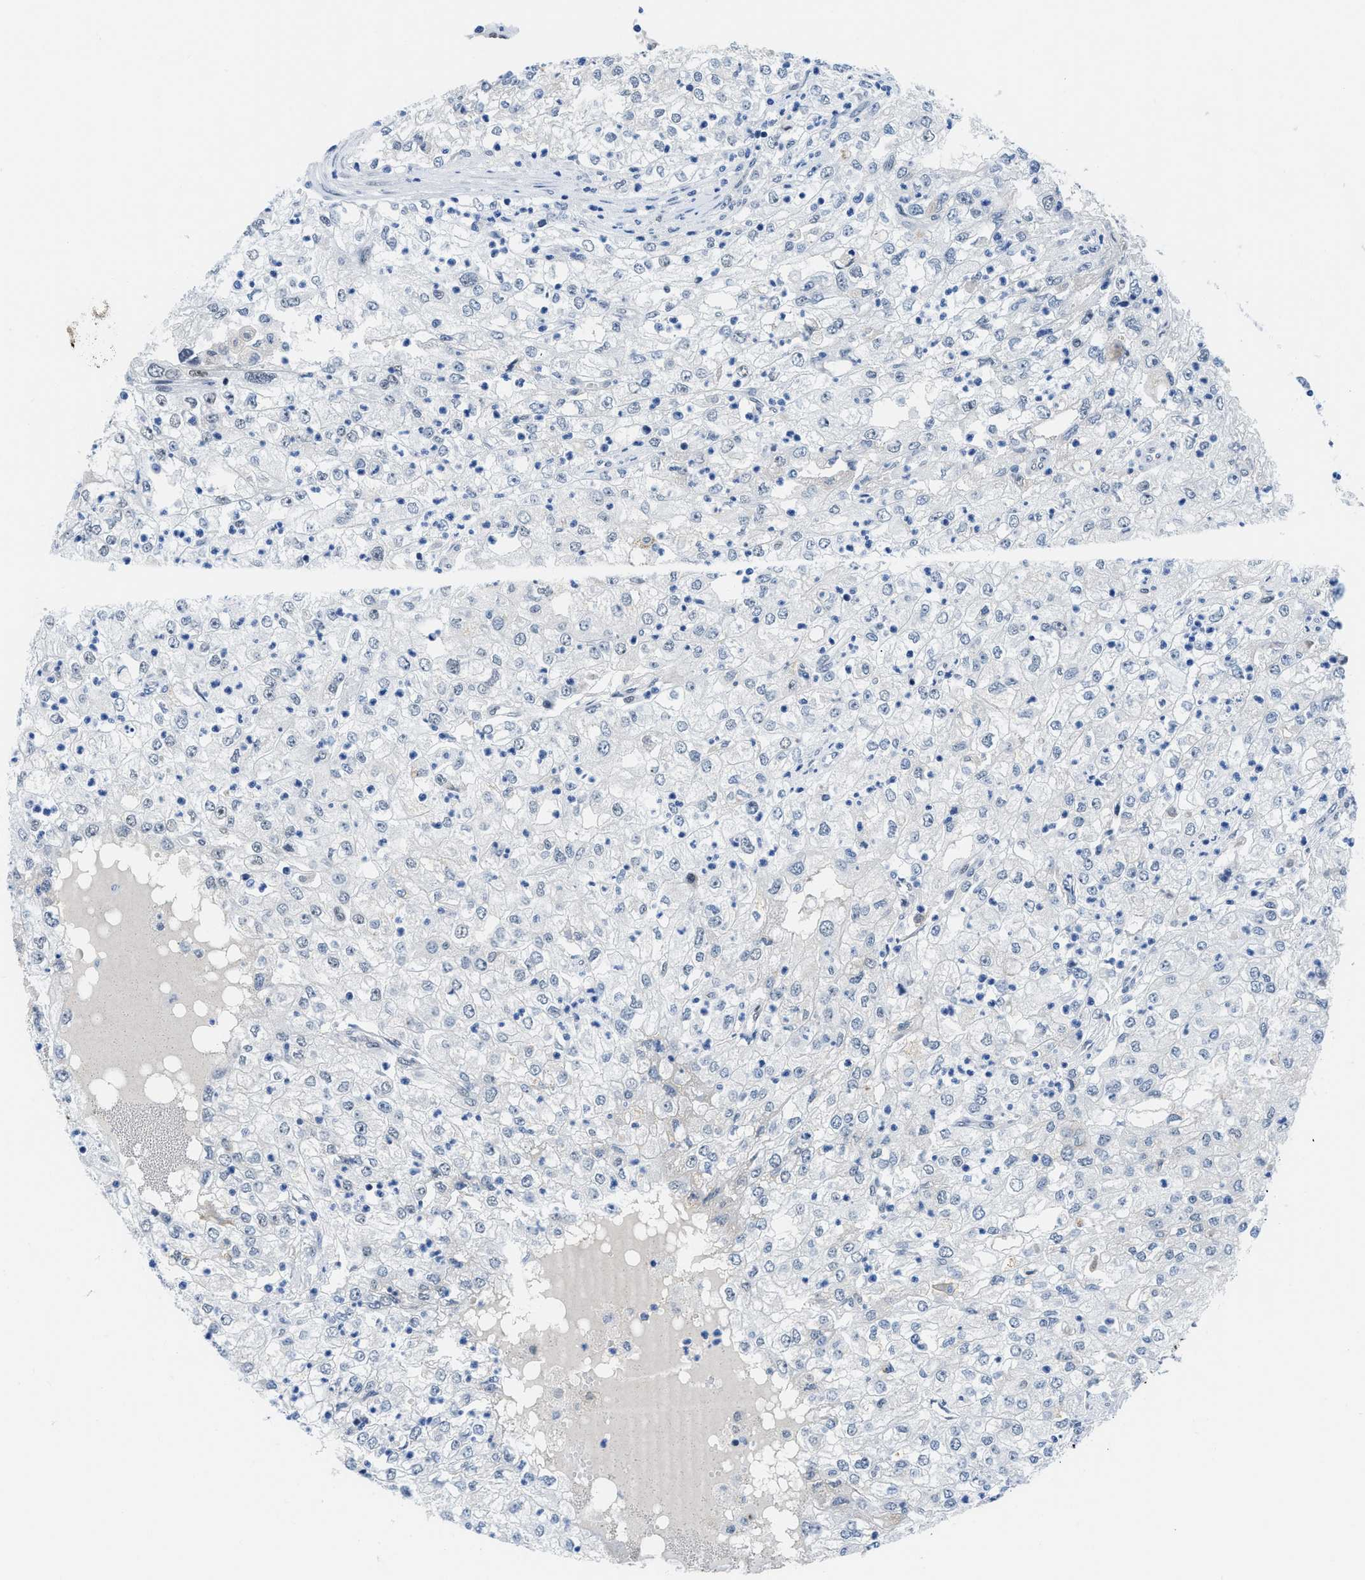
{"staining": {"intensity": "negative", "quantity": "none", "location": "none"}, "tissue": "renal cancer", "cell_type": "Tumor cells", "image_type": "cancer", "snomed": [{"axis": "morphology", "description": "Adenocarcinoma, NOS"}, {"axis": "topography", "description": "Kidney"}], "caption": "Renal cancer (adenocarcinoma) stained for a protein using IHC shows no expression tumor cells.", "gene": "SMARCAD1", "patient": {"sex": "female", "age": 54}}